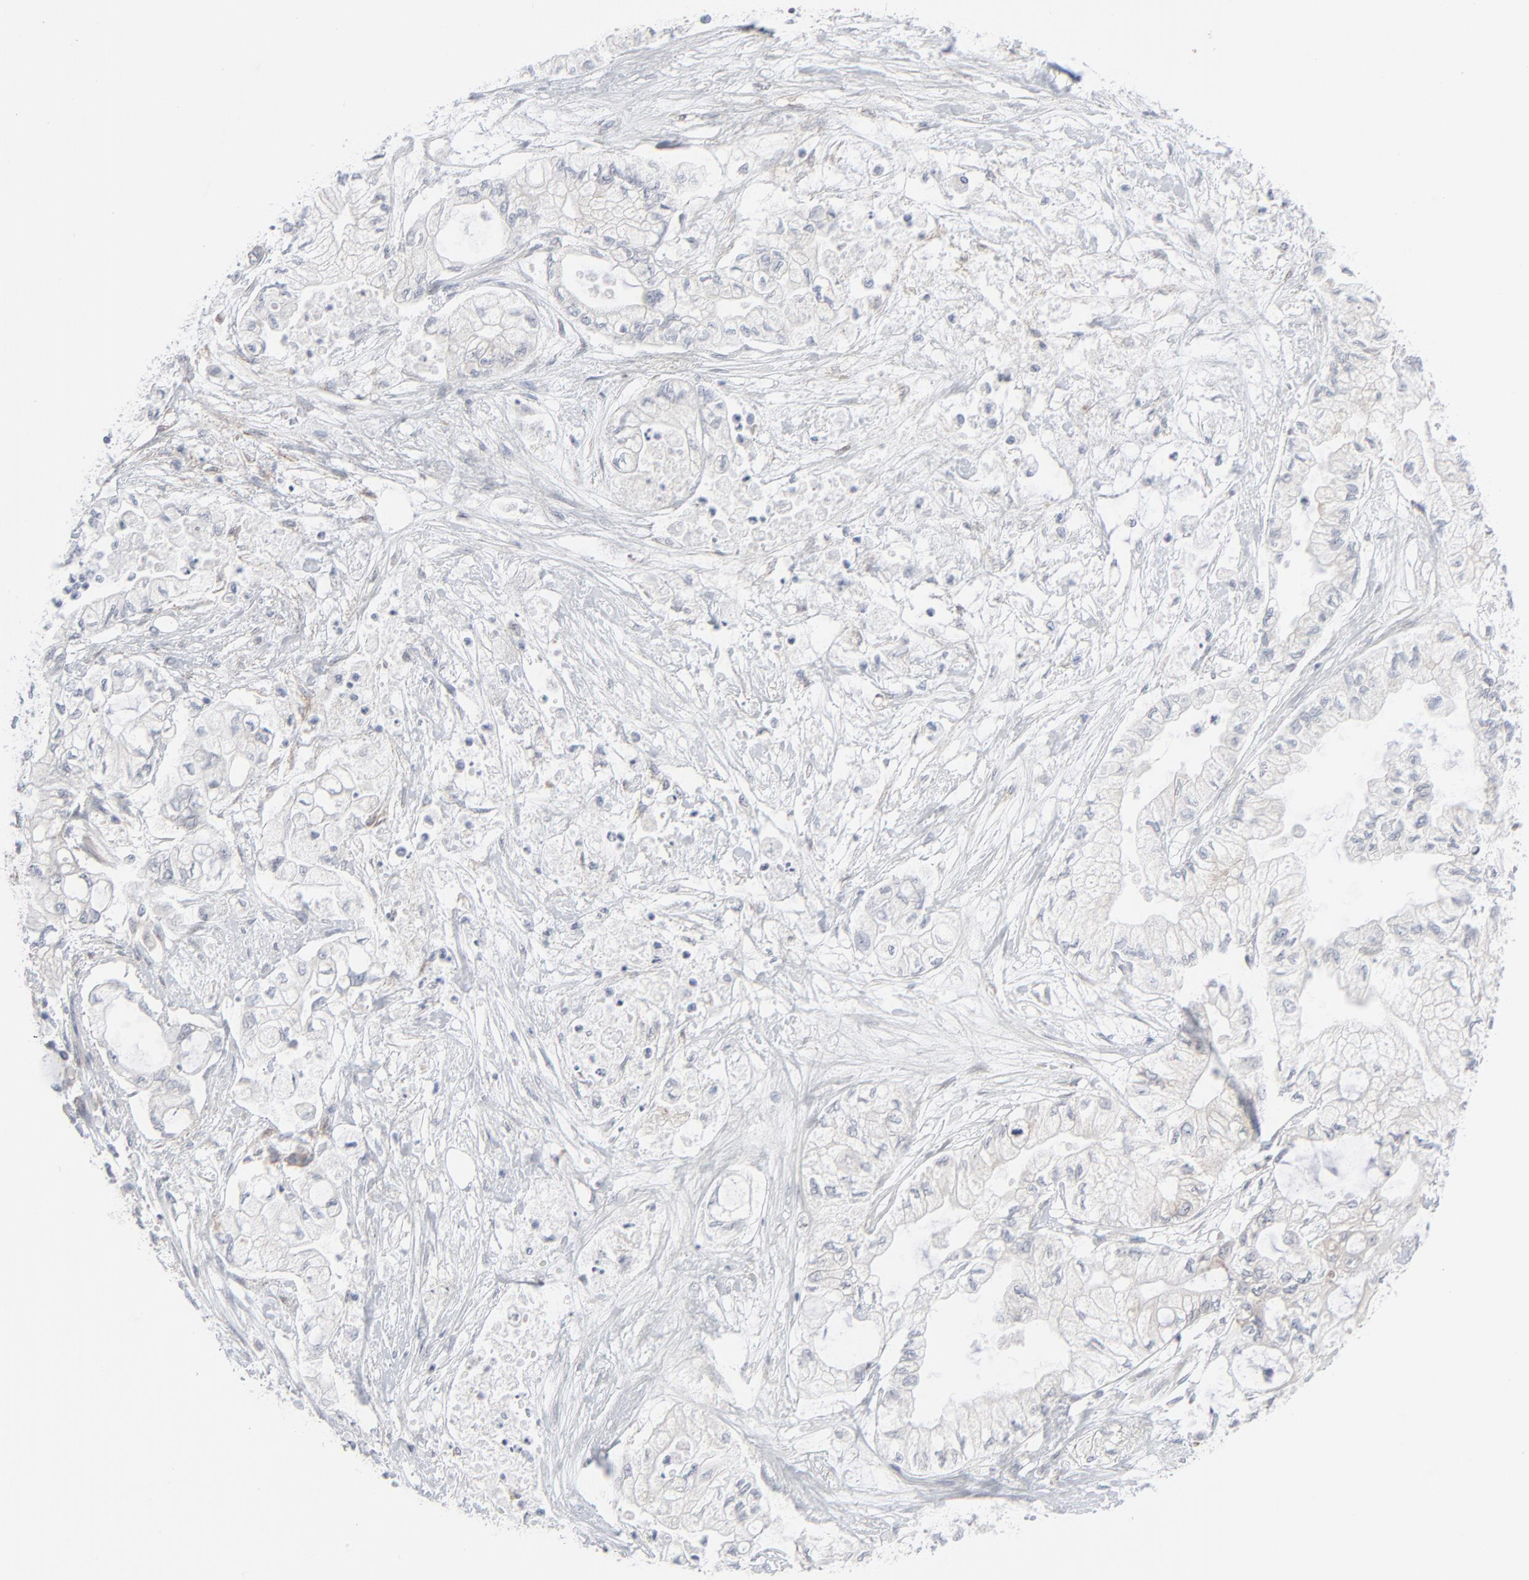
{"staining": {"intensity": "negative", "quantity": "none", "location": "none"}, "tissue": "pancreatic cancer", "cell_type": "Tumor cells", "image_type": "cancer", "snomed": [{"axis": "morphology", "description": "Adenocarcinoma, NOS"}, {"axis": "topography", "description": "Pancreas"}], "caption": "This is a histopathology image of immunohistochemistry staining of pancreatic cancer, which shows no expression in tumor cells.", "gene": "KDSR", "patient": {"sex": "male", "age": 79}}